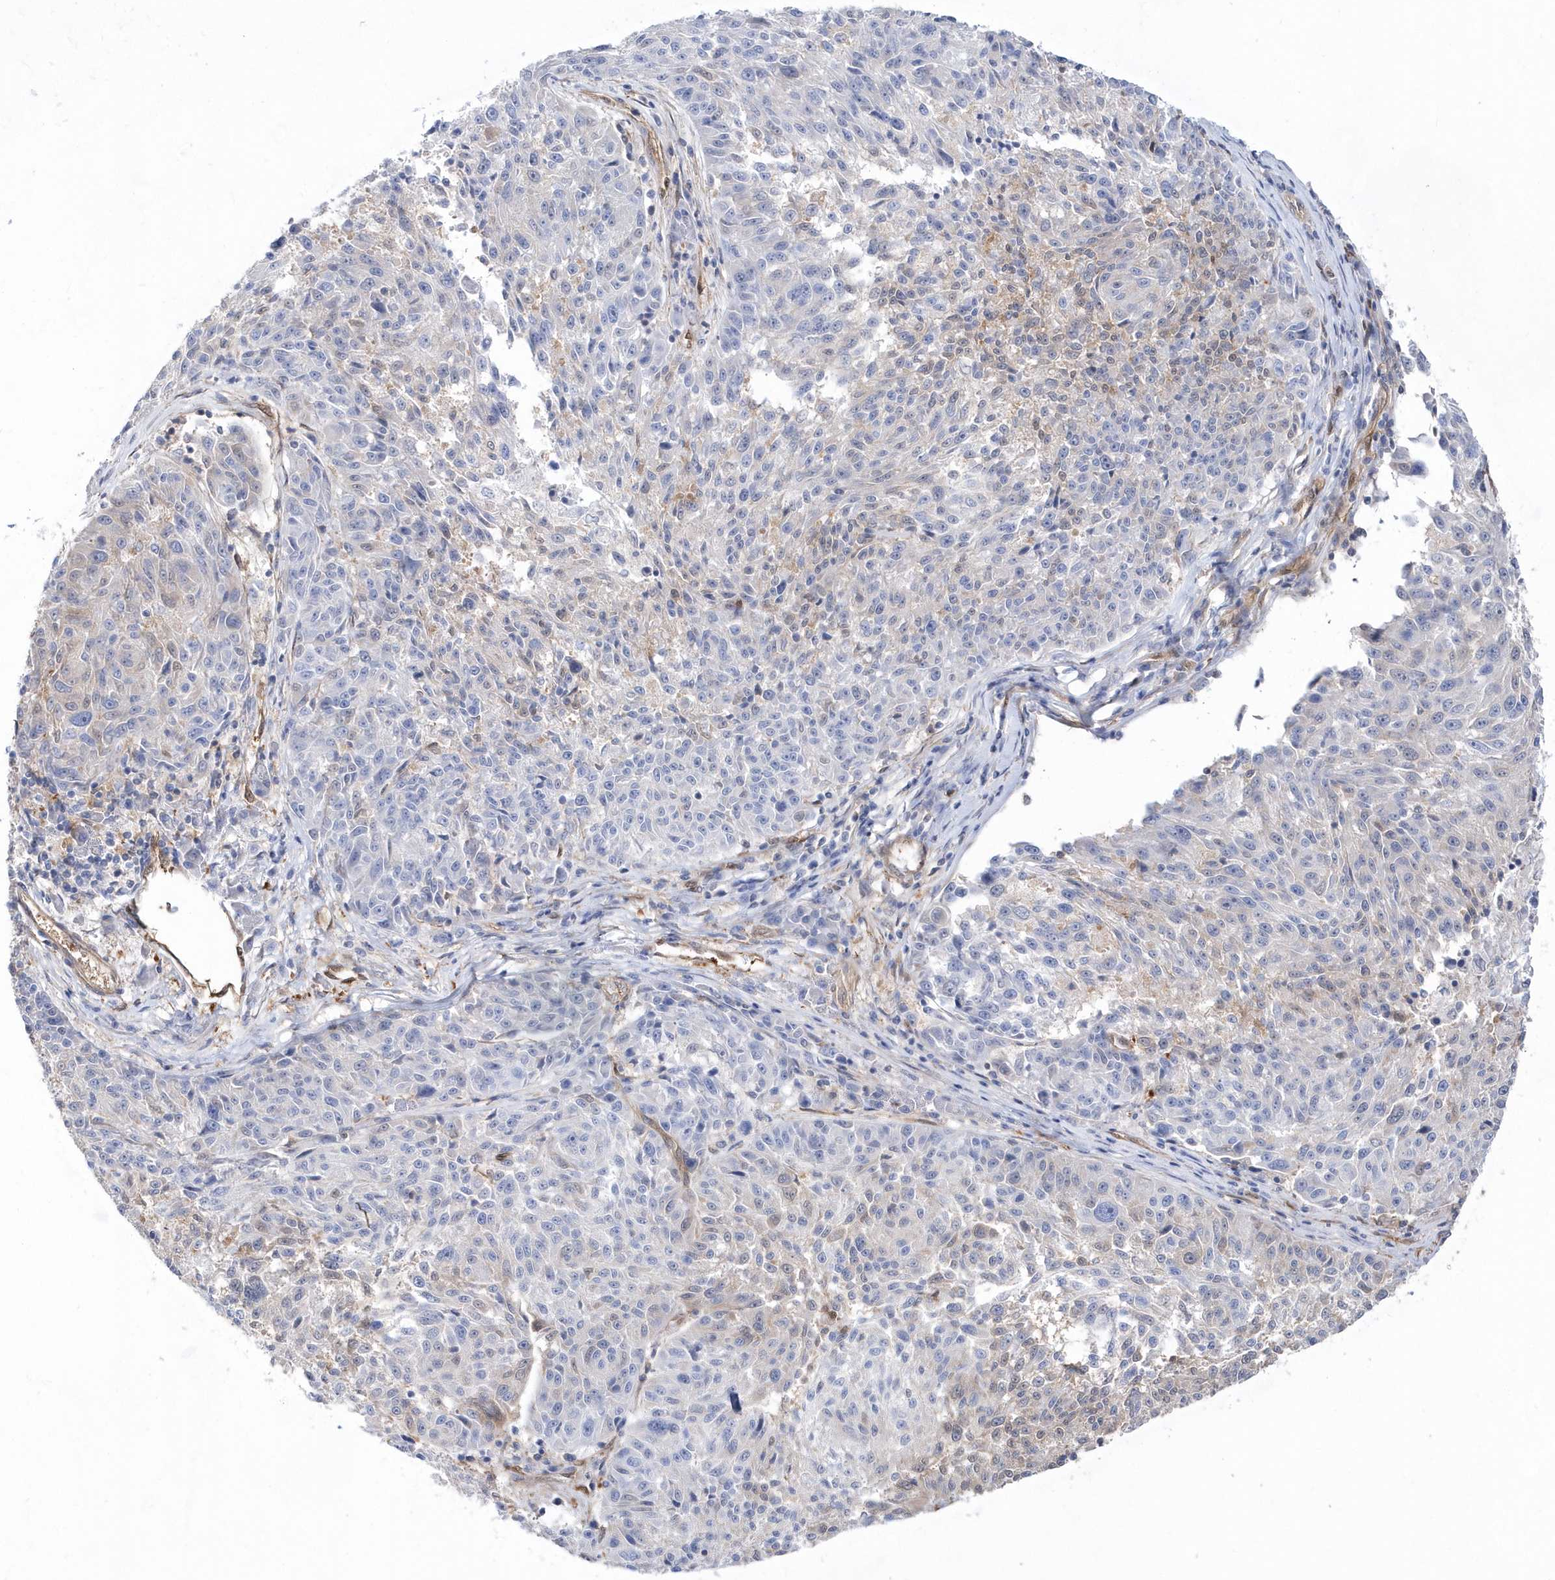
{"staining": {"intensity": "negative", "quantity": "none", "location": "none"}, "tissue": "melanoma", "cell_type": "Tumor cells", "image_type": "cancer", "snomed": [{"axis": "morphology", "description": "Malignant melanoma, NOS"}, {"axis": "topography", "description": "Skin"}], "caption": "High magnification brightfield microscopy of malignant melanoma stained with DAB (3,3'-diaminobenzidine) (brown) and counterstained with hematoxylin (blue): tumor cells show no significant positivity. (DAB (3,3'-diaminobenzidine) IHC visualized using brightfield microscopy, high magnification).", "gene": "BDH2", "patient": {"sex": "male", "age": 53}}